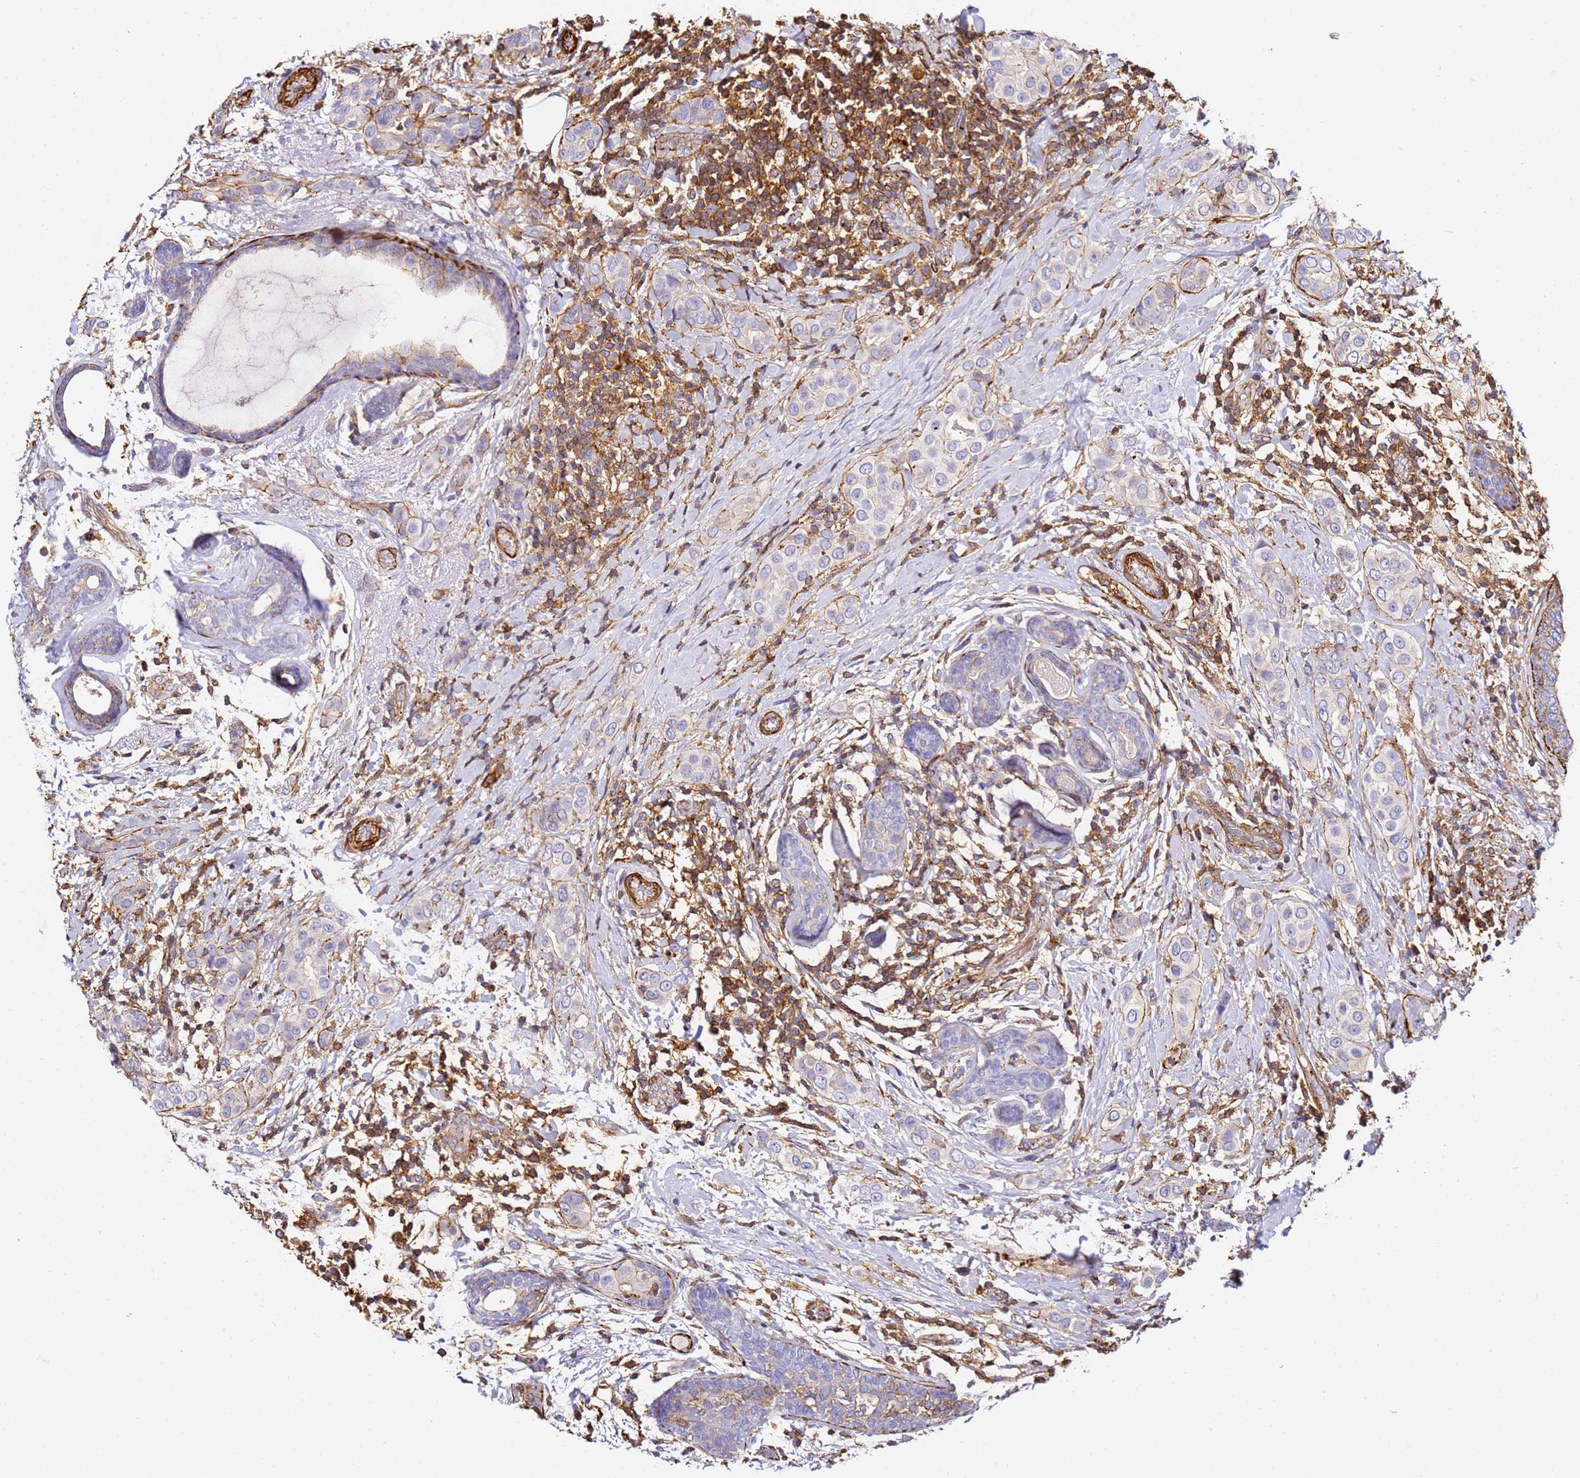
{"staining": {"intensity": "weak", "quantity": "<25%", "location": "cytoplasmic/membranous"}, "tissue": "breast cancer", "cell_type": "Tumor cells", "image_type": "cancer", "snomed": [{"axis": "morphology", "description": "Lobular carcinoma"}, {"axis": "topography", "description": "Breast"}], "caption": "Protein analysis of lobular carcinoma (breast) exhibits no significant staining in tumor cells.", "gene": "ZNF671", "patient": {"sex": "female", "age": 51}}